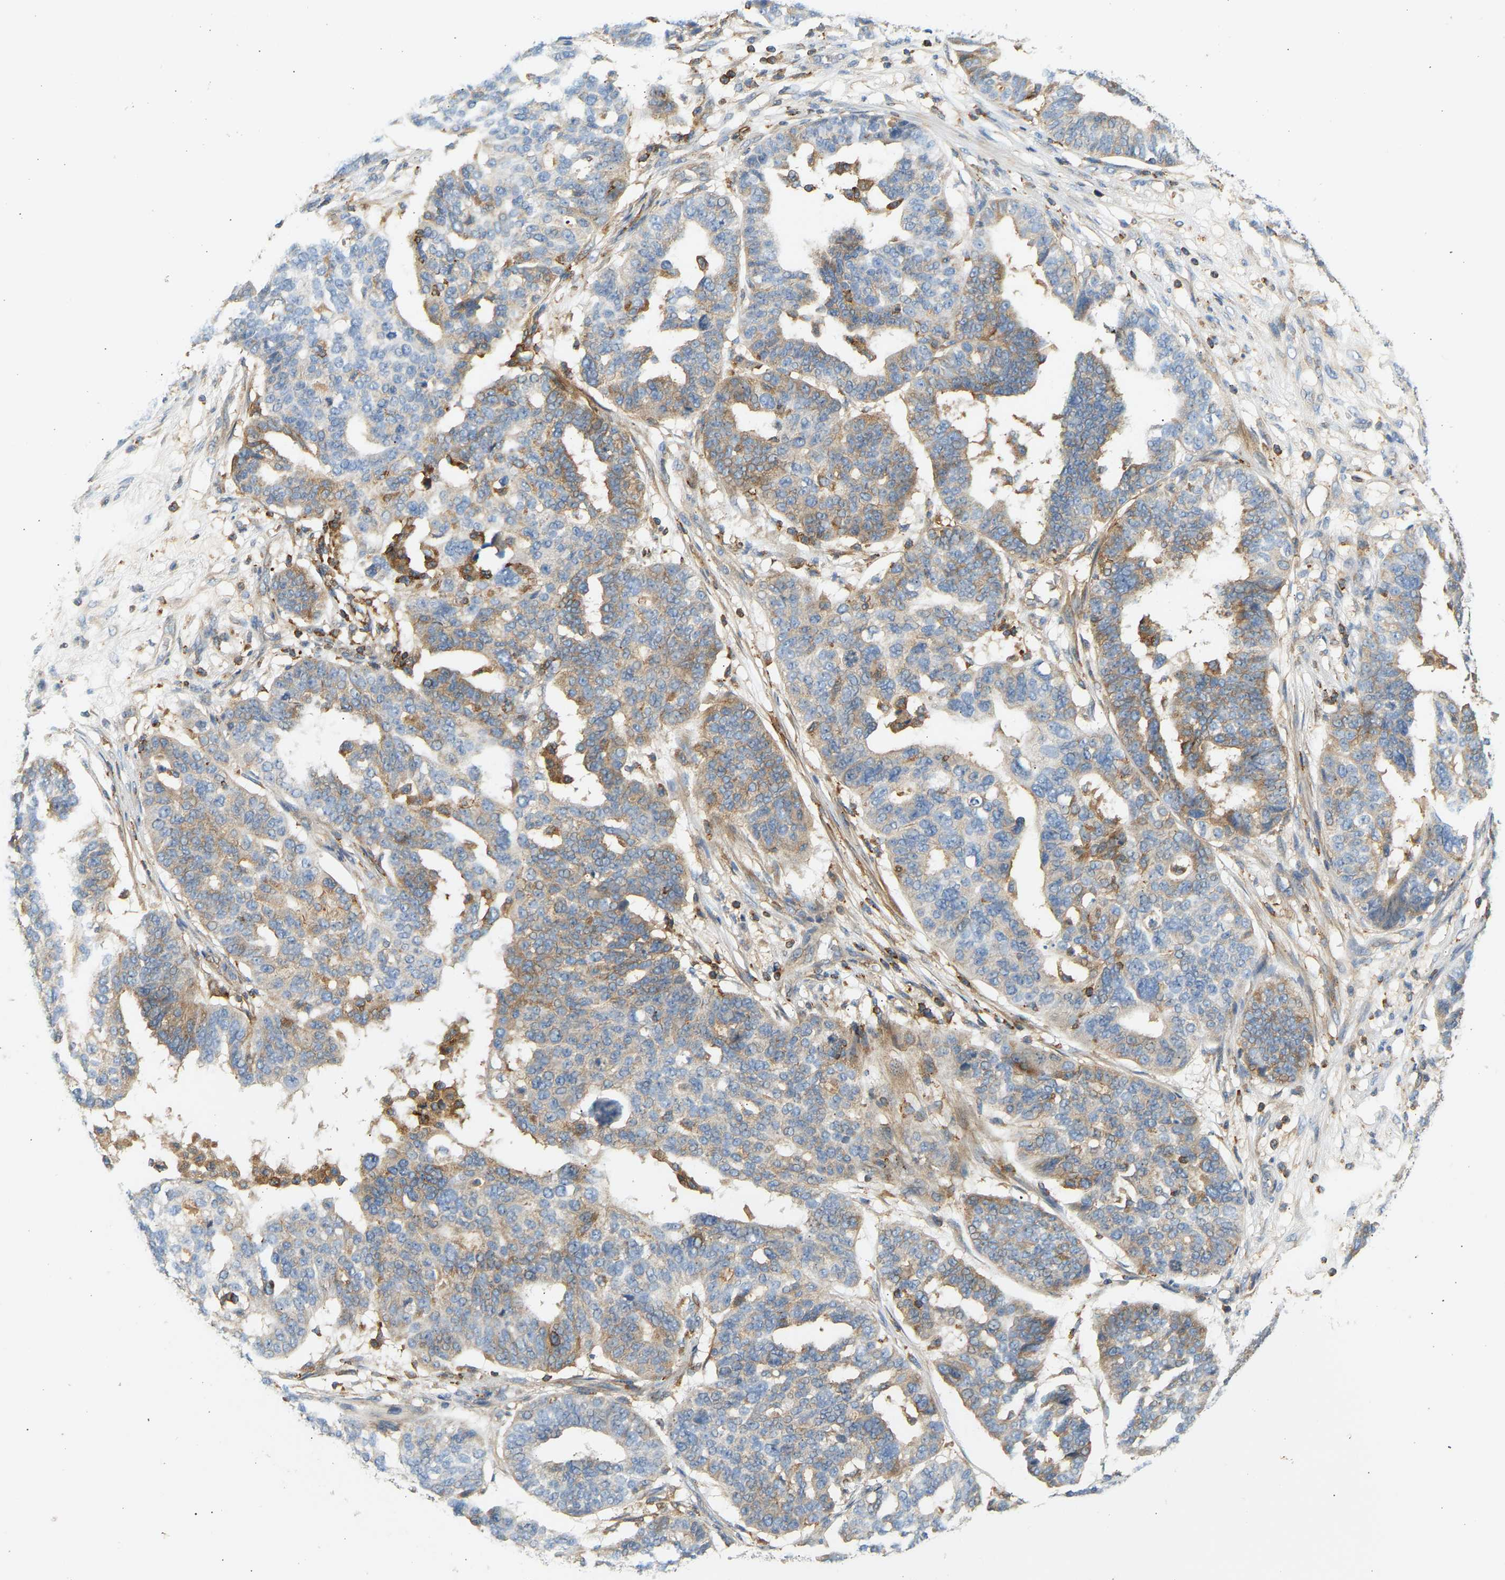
{"staining": {"intensity": "weak", "quantity": "<25%", "location": "cytoplasmic/membranous"}, "tissue": "ovarian cancer", "cell_type": "Tumor cells", "image_type": "cancer", "snomed": [{"axis": "morphology", "description": "Cystadenocarcinoma, serous, NOS"}, {"axis": "topography", "description": "Ovary"}], "caption": "The histopathology image reveals no significant staining in tumor cells of ovarian cancer. (Brightfield microscopy of DAB immunohistochemistry (IHC) at high magnification).", "gene": "FNBP1", "patient": {"sex": "female", "age": 59}}